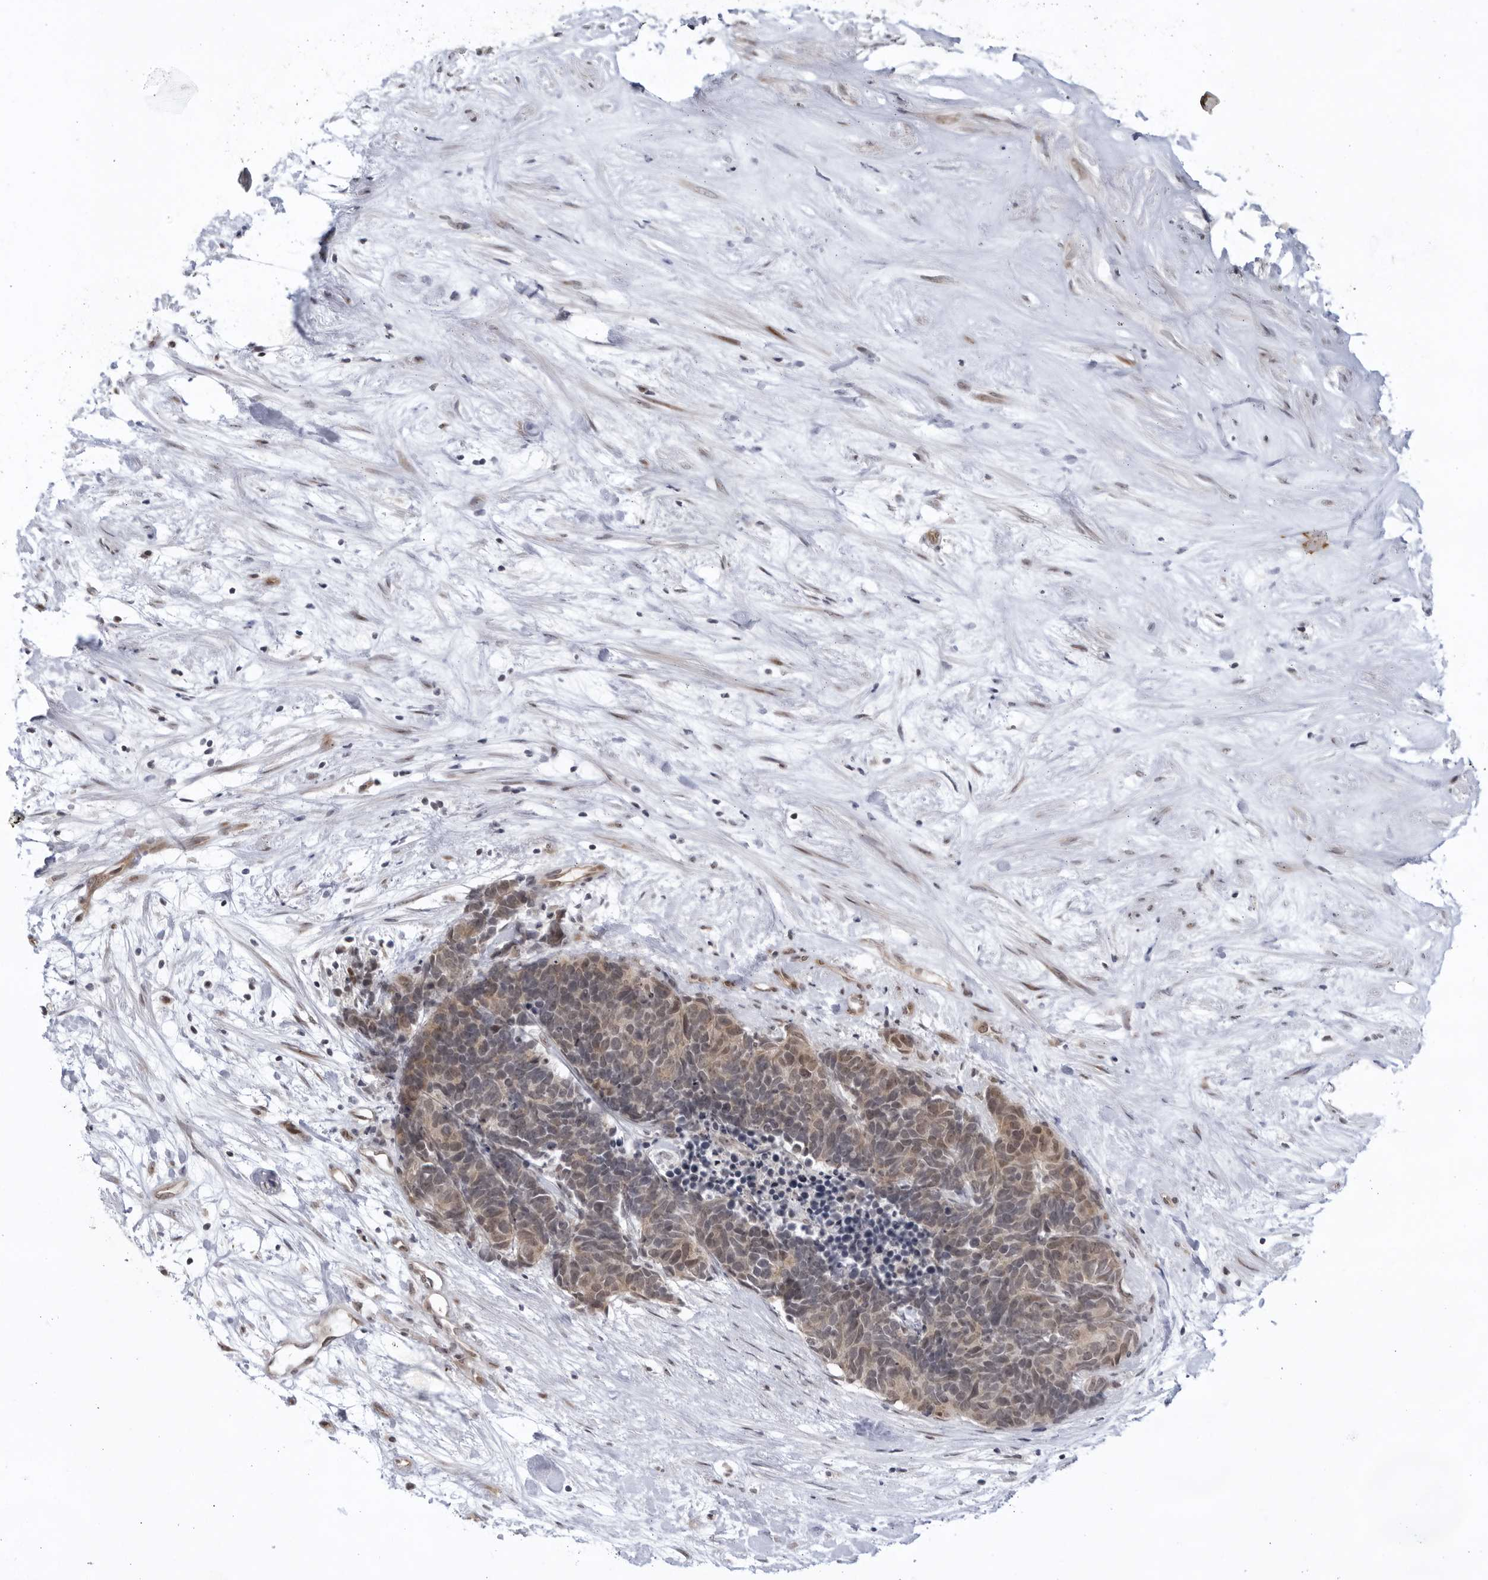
{"staining": {"intensity": "weak", "quantity": "25%-75%", "location": "cytoplasmic/membranous"}, "tissue": "carcinoid", "cell_type": "Tumor cells", "image_type": "cancer", "snomed": [{"axis": "morphology", "description": "Carcinoma, NOS"}, {"axis": "morphology", "description": "Carcinoid, malignant, NOS"}, {"axis": "topography", "description": "Urinary bladder"}], "caption": "A brown stain shows weak cytoplasmic/membranous staining of a protein in human carcinoid tumor cells.", "gene": "ITGB3BP", "patient": {"sex": "male", "age": 57}}